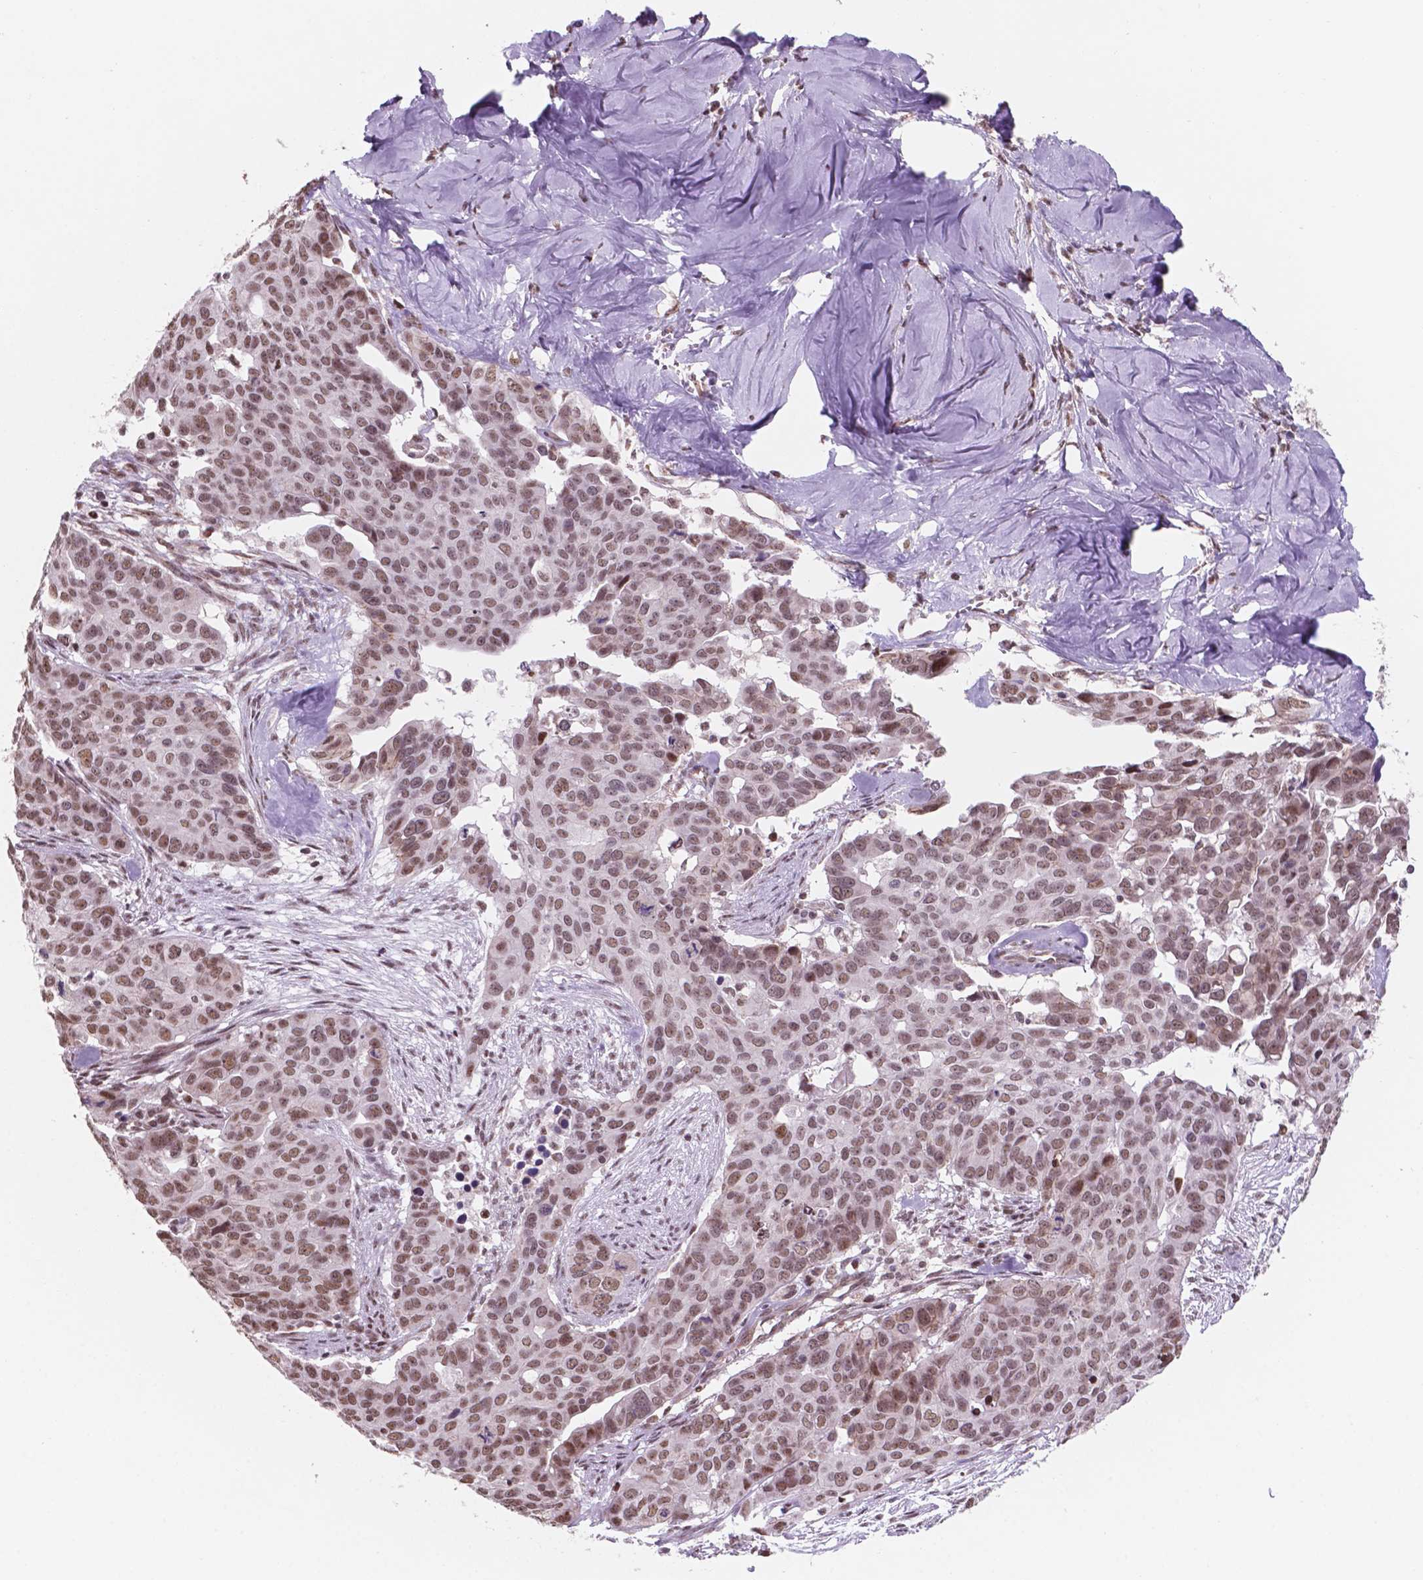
{"staining": {"intensity": "moderate", "quantity": ">75%", "location": "nuclear"}, "tissue": "ovarian cancer", "cell_type": "Tumor cells", "image_type": "cancer", "snomed": [{"axis": "morphology", "description": "Carcinoma, endometroid"}, {"axis": "topography", "description": "Ovary"}], "caption": "Protein analysis of endometroid carcinoma (ovarian) tissue shows moderate nuclear staining in about >75% of tumor cells. The protein of interest is shown in brown color, while the nuclei are stained blue.", "gene": "NDUFA10", "patient": {"sex": "female", "age": 78}}